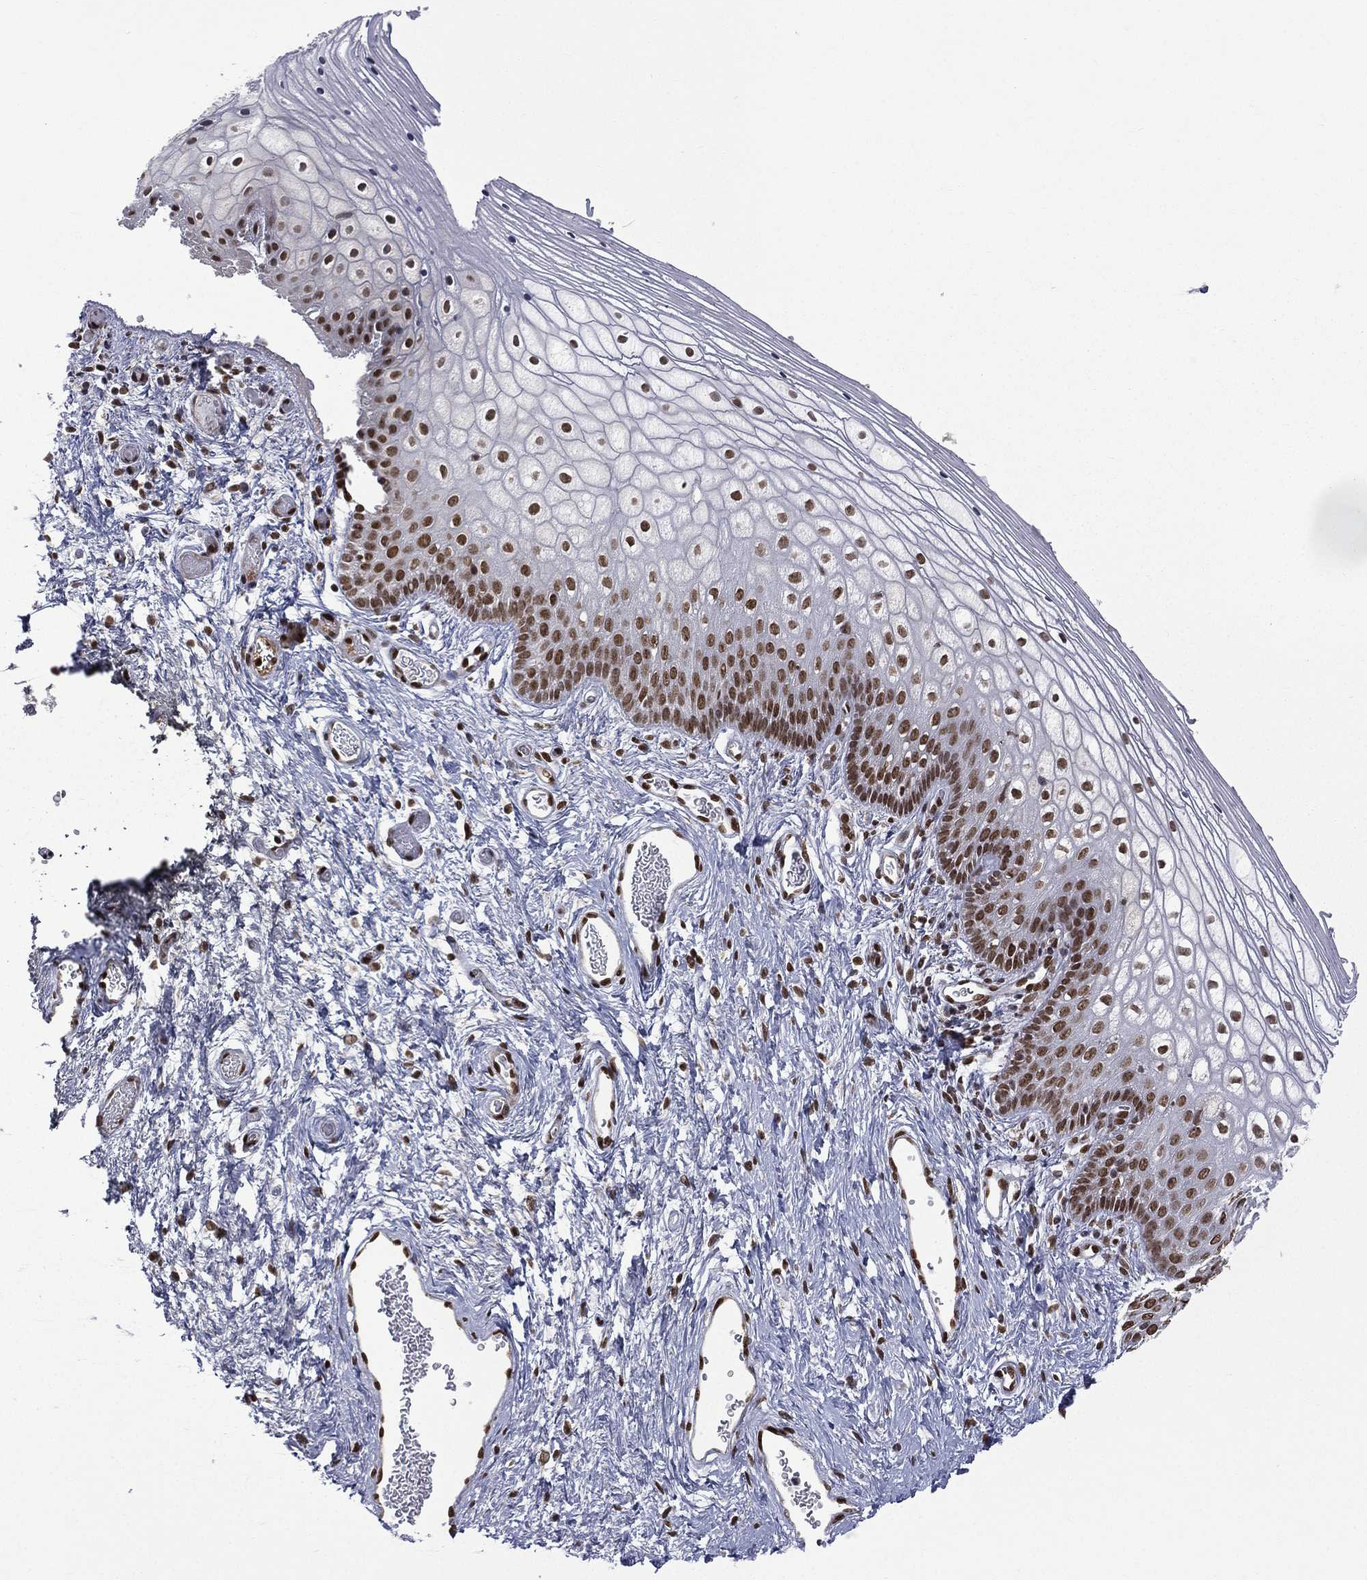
{"staining": {"intensity": "strong", "quantity": "25%-75%", "location": "nuclear"}, "tissue": "vagina", "cell_type": "Squamous epithelial cells", "image_type": "normal", "snomed": [{"axis": "morphology", "description": "Normal tissue, NOS"}, {"axis": "topography", "description": "Vagina"}], "caption": "A histopathology image of human vagina stained for a protein displays strong nuclear brown staining in squamous epithelial cells. (DAB (3,3'-diaminobenzidine) = brown stain, brightfield microscopy at high magnification).", "gene": "C5orf24", "patient": {"sex": "female", "age": 32}}